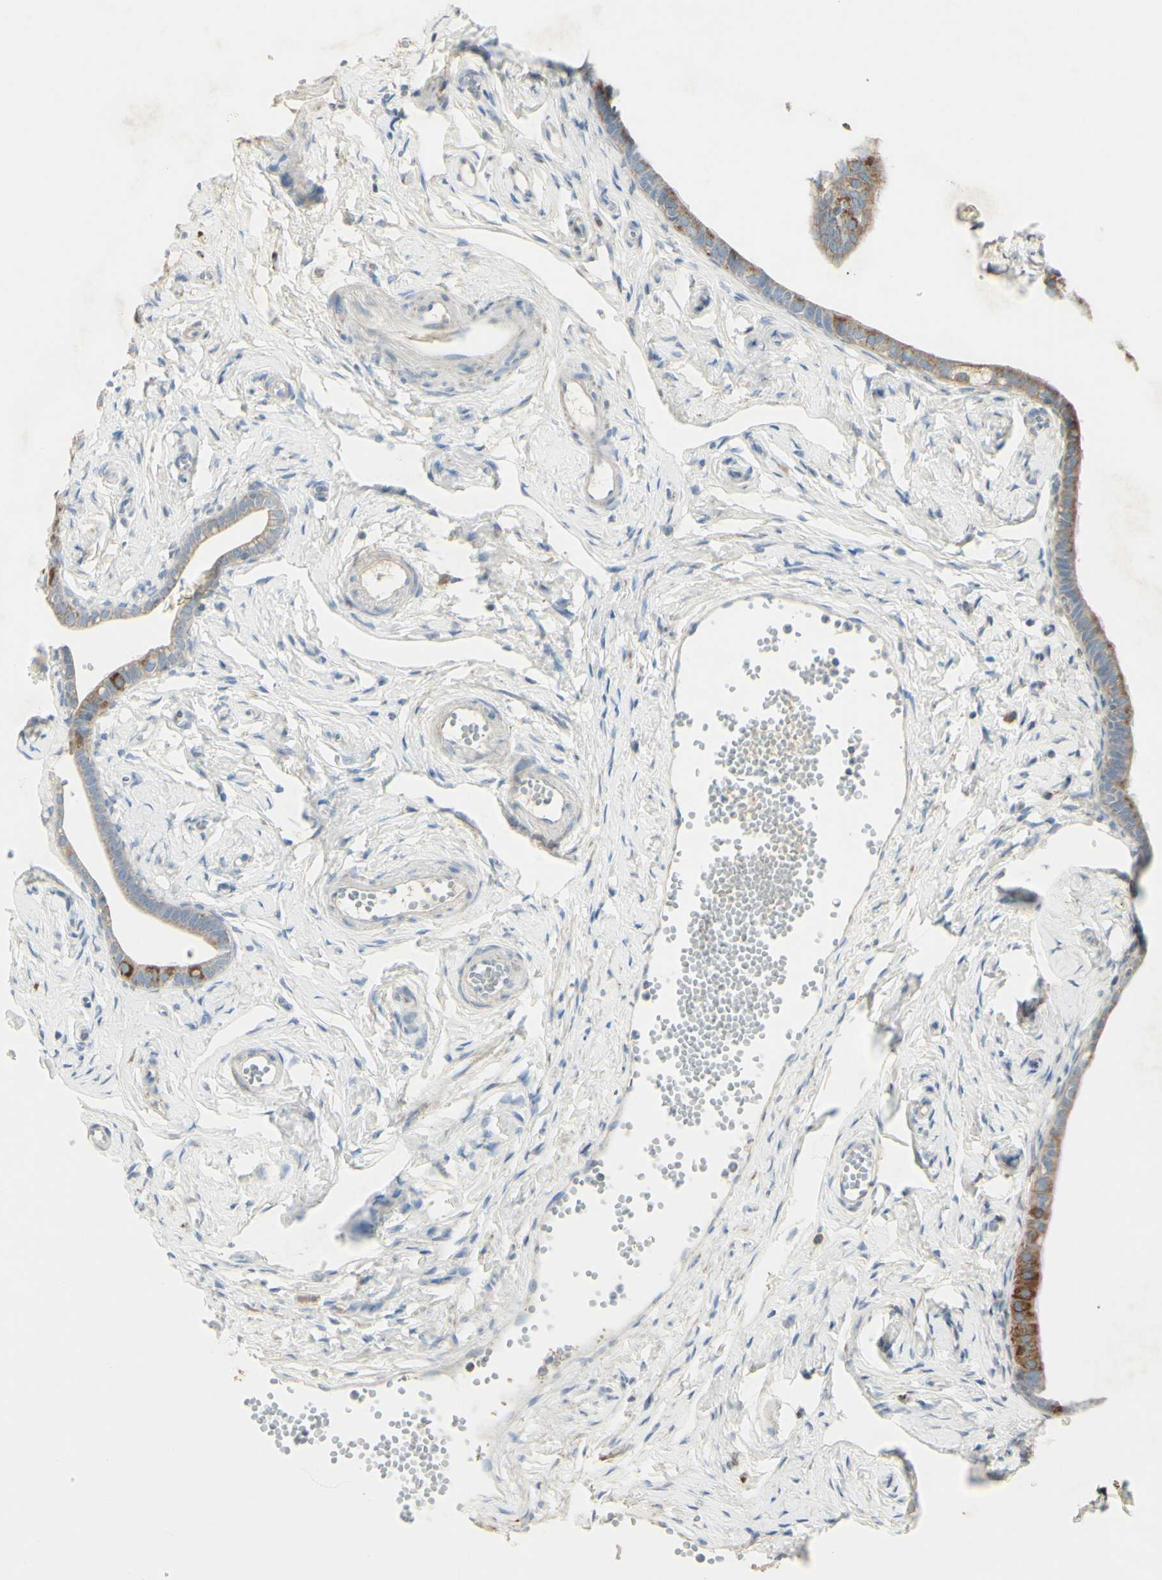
{"staining": {"intensity": "moderate", "quantity": ">75%", "location": "cytoplasmic/membranous"}, "tissue": "fallopian tube", "cell_type": "Glandular cells", "image_type": "normal", "snomed": [{"axis": "morphology", "description": "Normal tissue, NOS"}, {"axis": "topography", "description": "Fallopian tube"}], "caption": "Brown immunohistochemical staining in unremarkable fallopian tube shows moderate cytoplasmic/membranous staining in approximately >75% of glandular cells. The staining was performed using DAB (3,3'-diaminobenzidine), with brown indicating positive protein expression. Nuclei are stained blue with hematoxylin.", "gene": "CNTNAP1", "patient": {"sex": "female", "age": 71}}